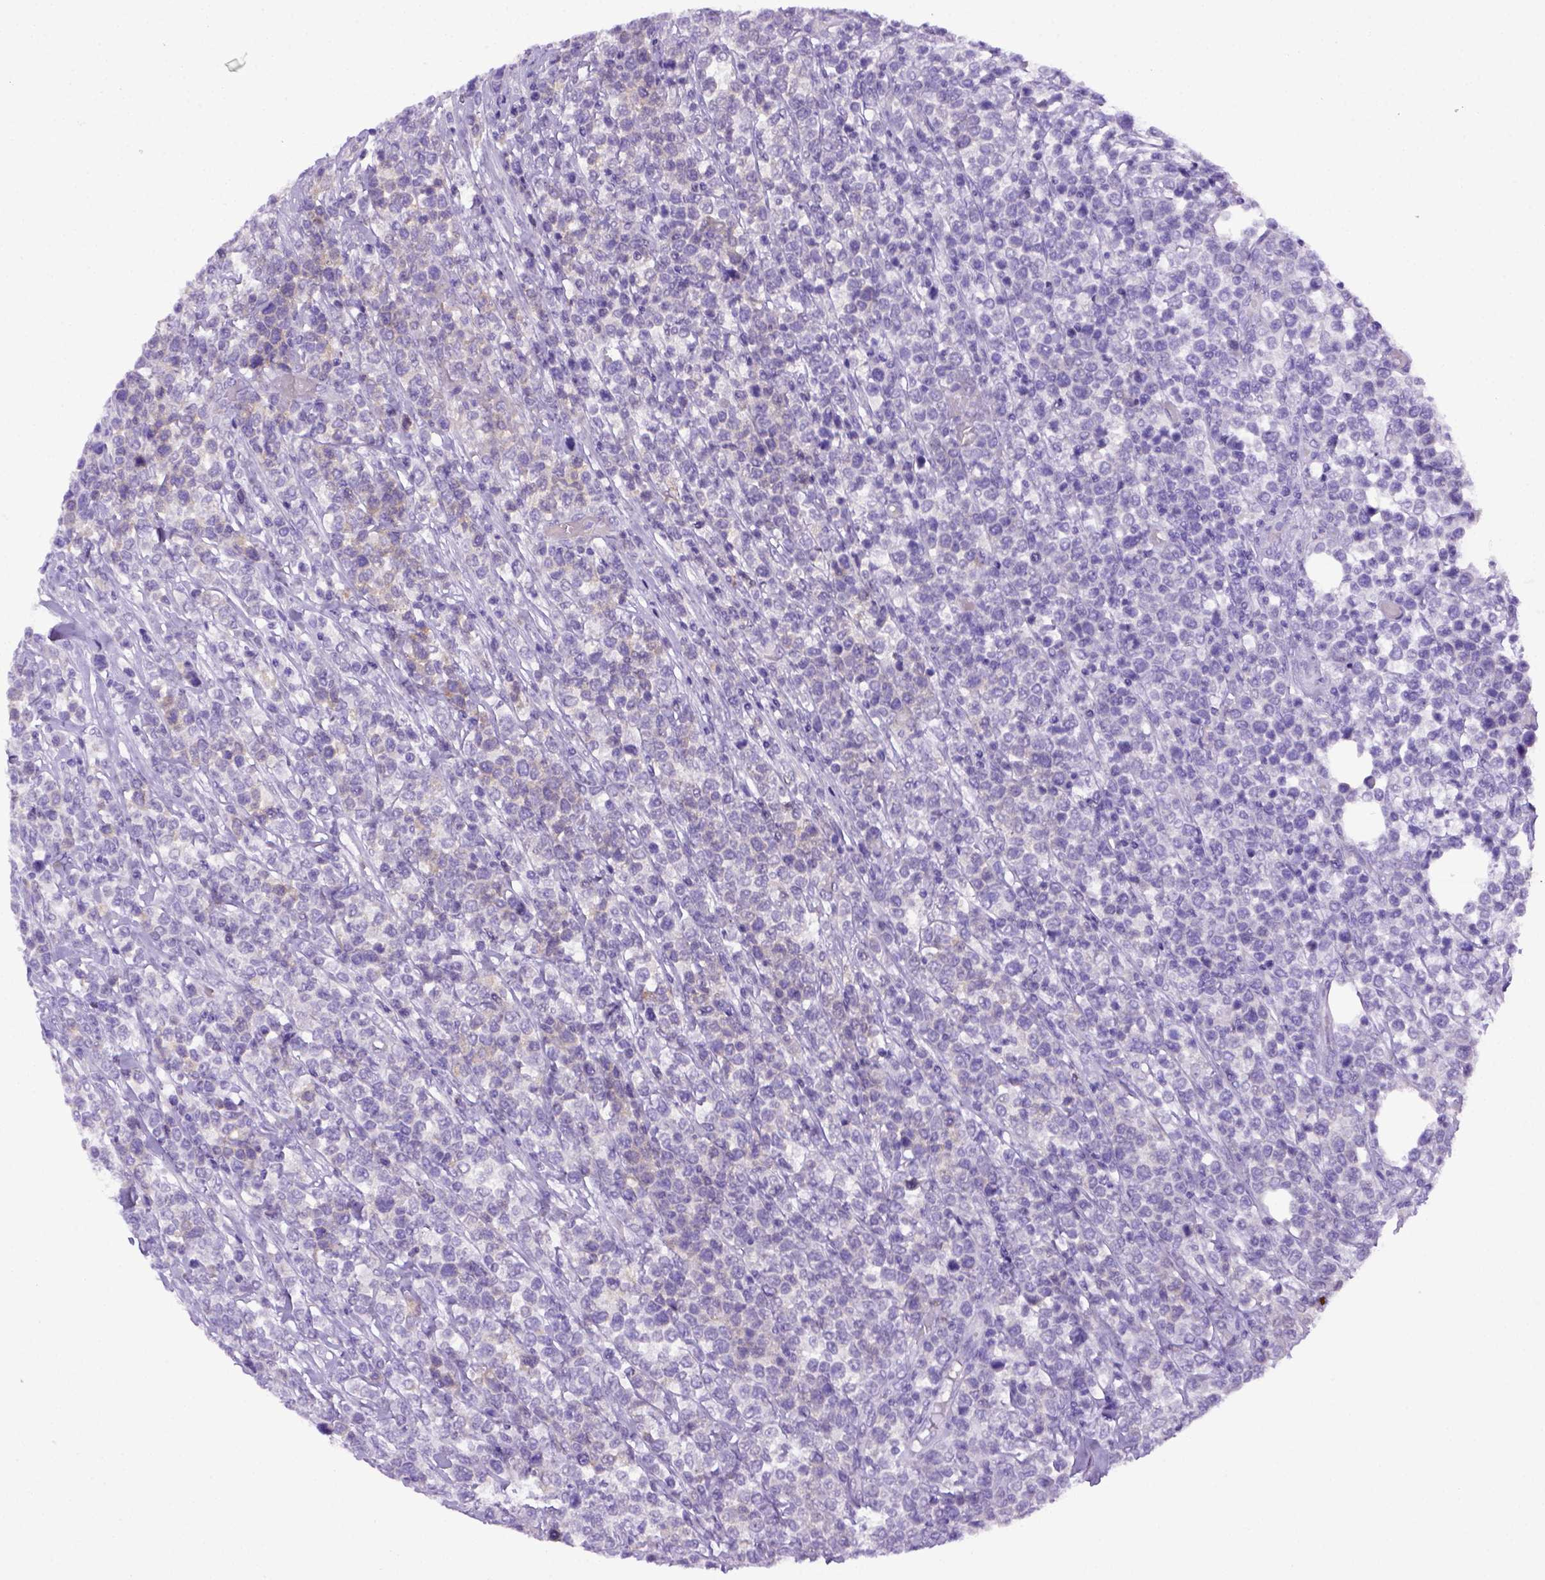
{"staining": {"intensity": "negative", "quantity": "none", "location": "none"}, "tissue": "lymphoma", "cell_type": "Tumor cells", "image_type": "cancer", "snomed": [{"axis": "morphology", "description": "Malignant lymphoma, non-Hodgkin's type, High grade"}, {"axis": "topography", "description": "Soft tissue"}], "caption": "IHC micrograph of human lymphoma stained for a protein (brown), which shows no expression in tumor cells.", "gene": "ITIH4", "patient": {"sex": "female", "age": 56}}